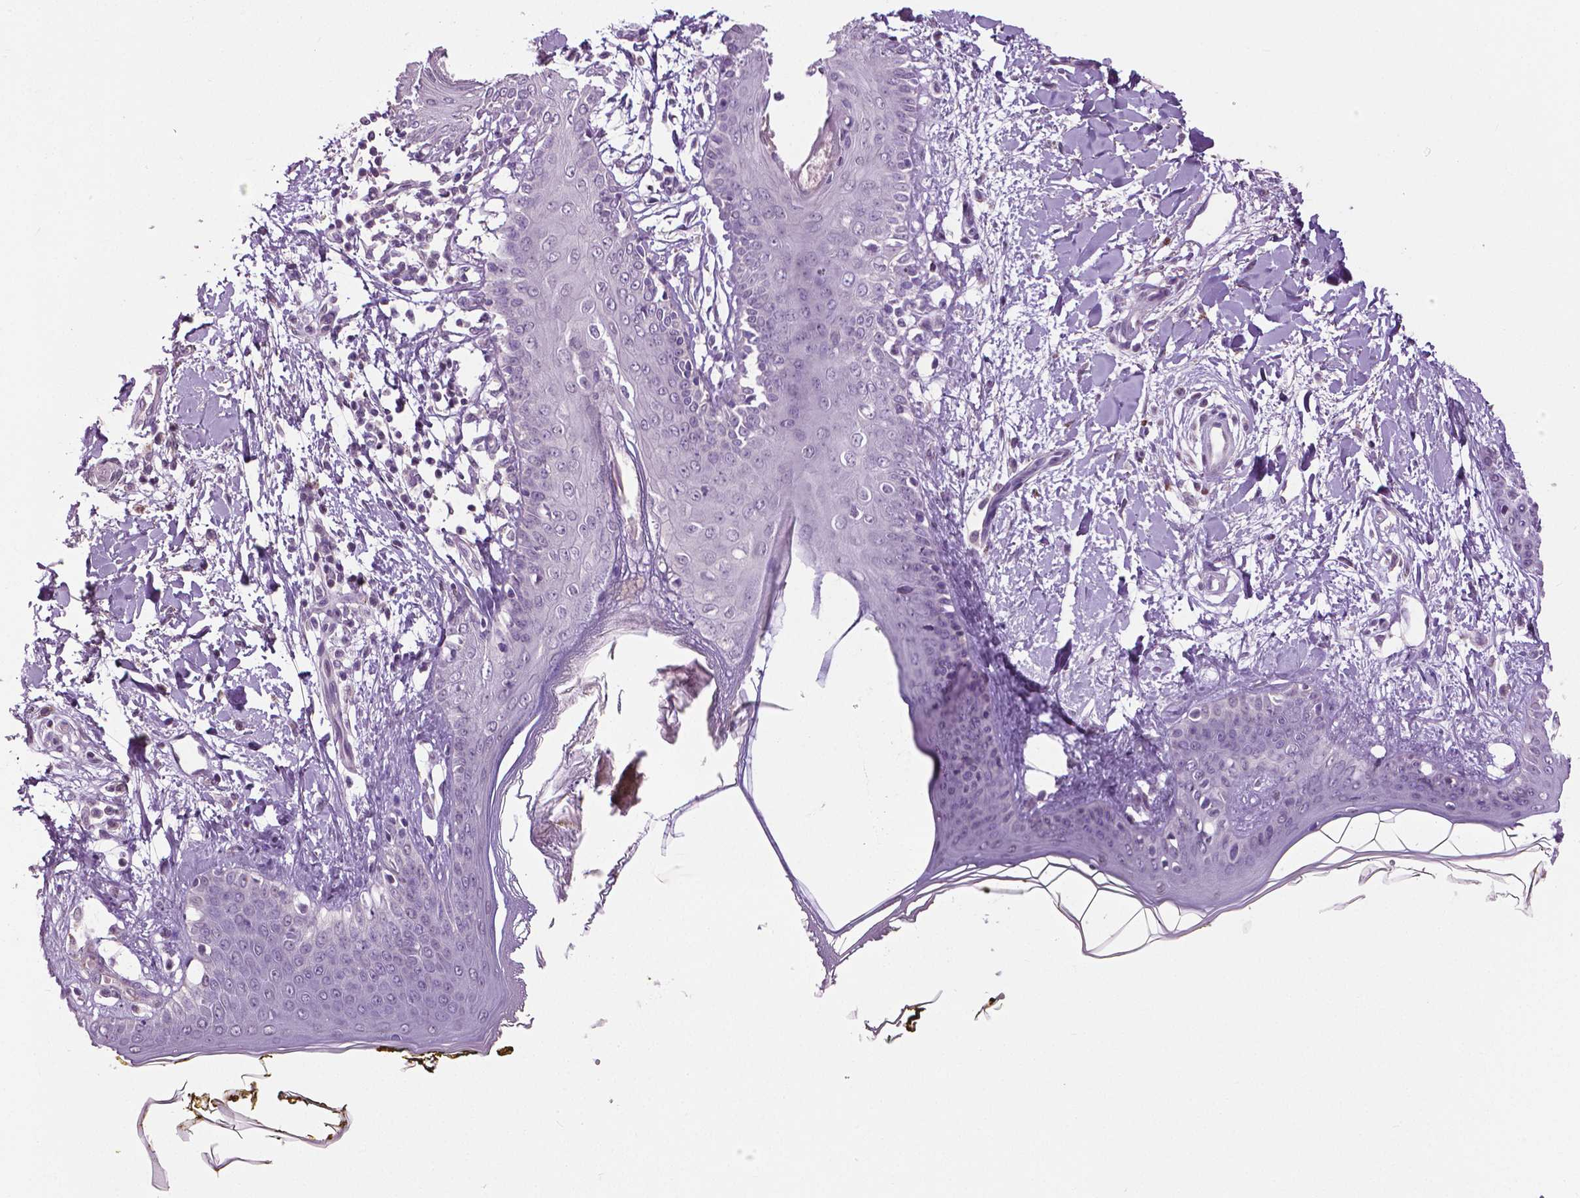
{"staining": {"intensity": "negative", "quantity": "none", "location": "none"}, "tissue": "skin", "cell_type": "Fibroblasts", "image_type": "normal", "snomed": [{"axis": "morphology", "description": "Normal tissue, NOS"}, {"axis": "topography", "description": "Skin"}], "caption": "DAB immunohistochemical staining of unremarkable skin reveals no significant positivity in fibroblasts. (Stains: DAB (3,3'-diaminobenzidine) immunohistochemistry with hematoxylin counter stain, Microscopy: brightfield microscopy at high magnification).", "gene": "PTPN5", "patient": {"sex": "female", "age": 34}}